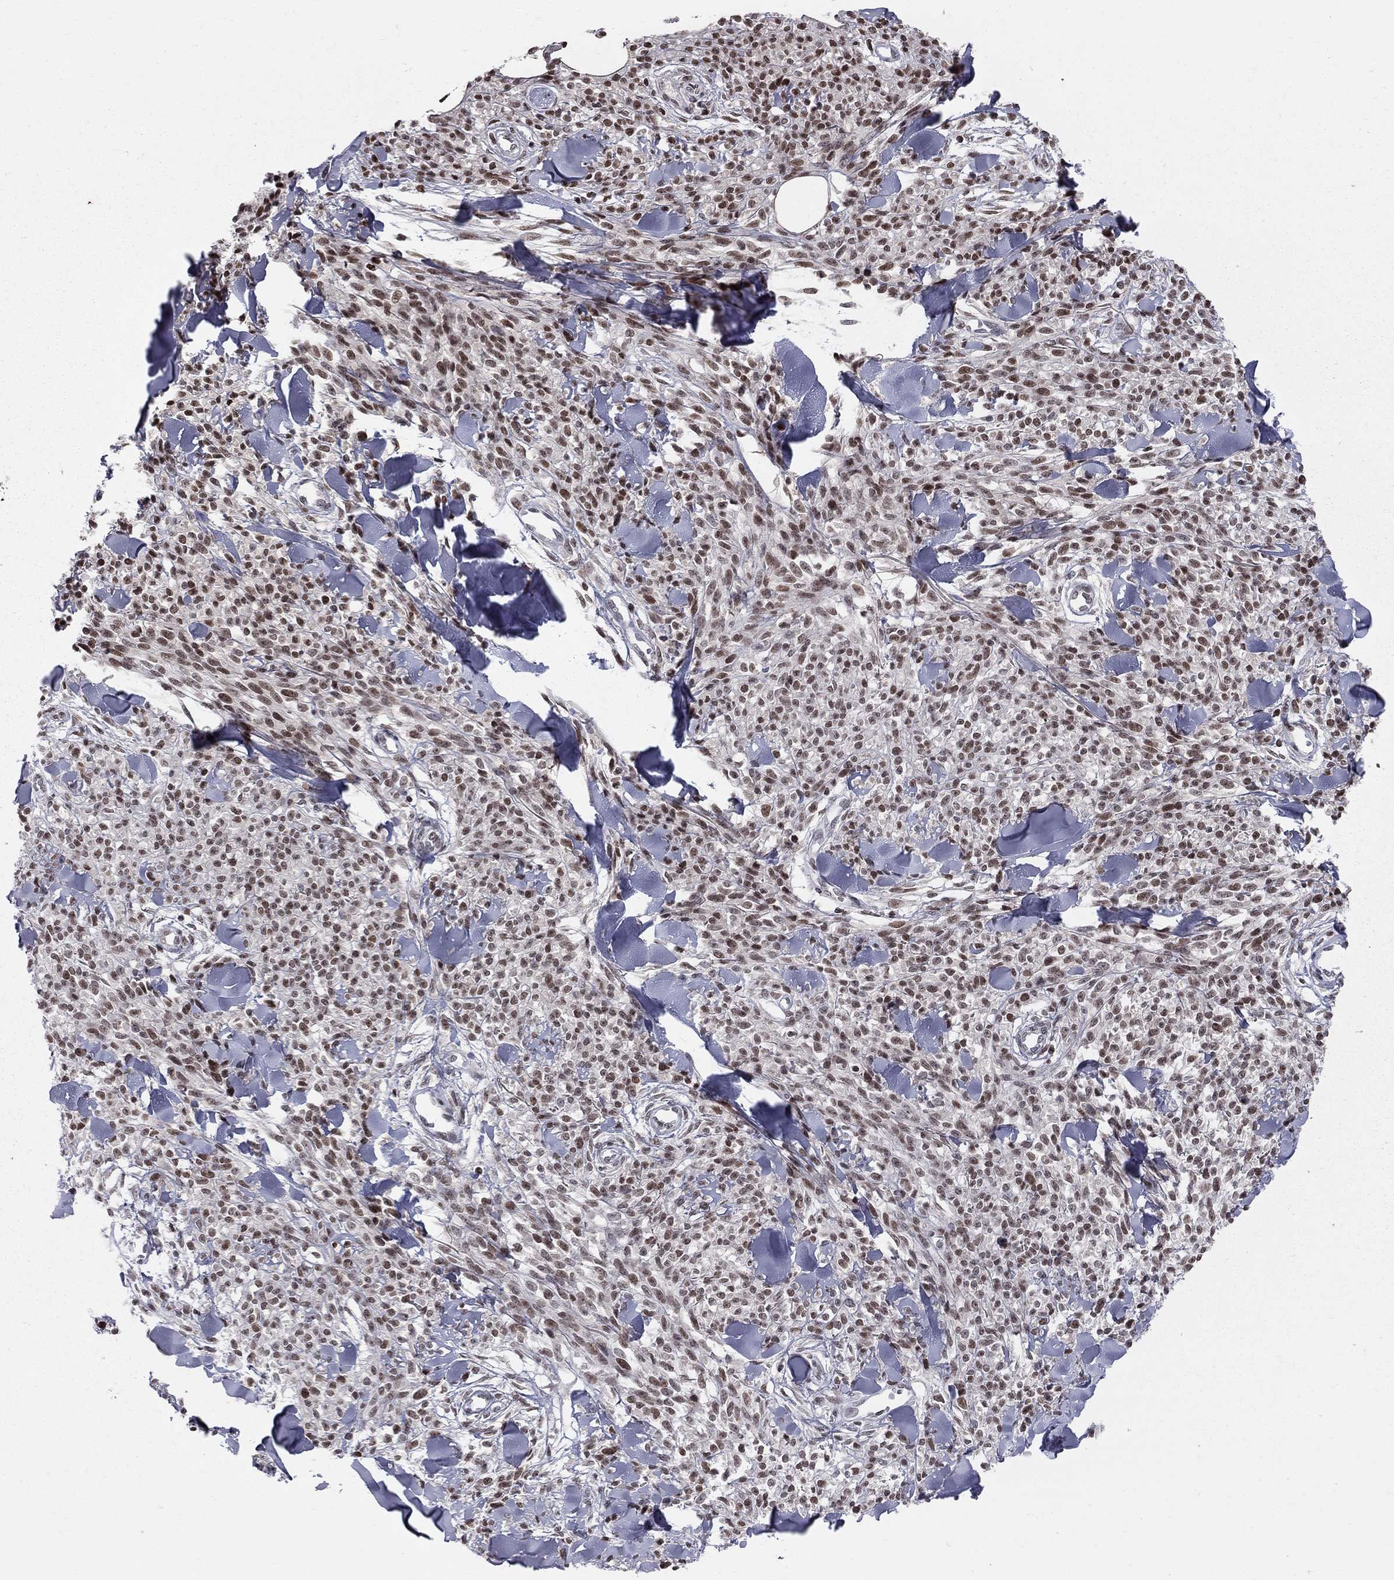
{"staining": {"intensity": "strong", "quantity": ">75%", "location": "nuclear"}, "tissue": "melanoma", "cell_type": "Tumor cells", "image_type": "cancer", "snomed": [{"axis": "morphology", "description": "Malignant melanoma, NOS"}, {"axis": "topography", "description": "Skin"}, {"axis": "topography", "description": "Skin of trunk"}], "caption": "Malignant melanoma stained for a protein (brown) demonstrates strong nuclear positive positivity in approximately >75% of tumor cells.", "gene": "RNASEH2C", "patient": {"sex": "male", "age": 74}}